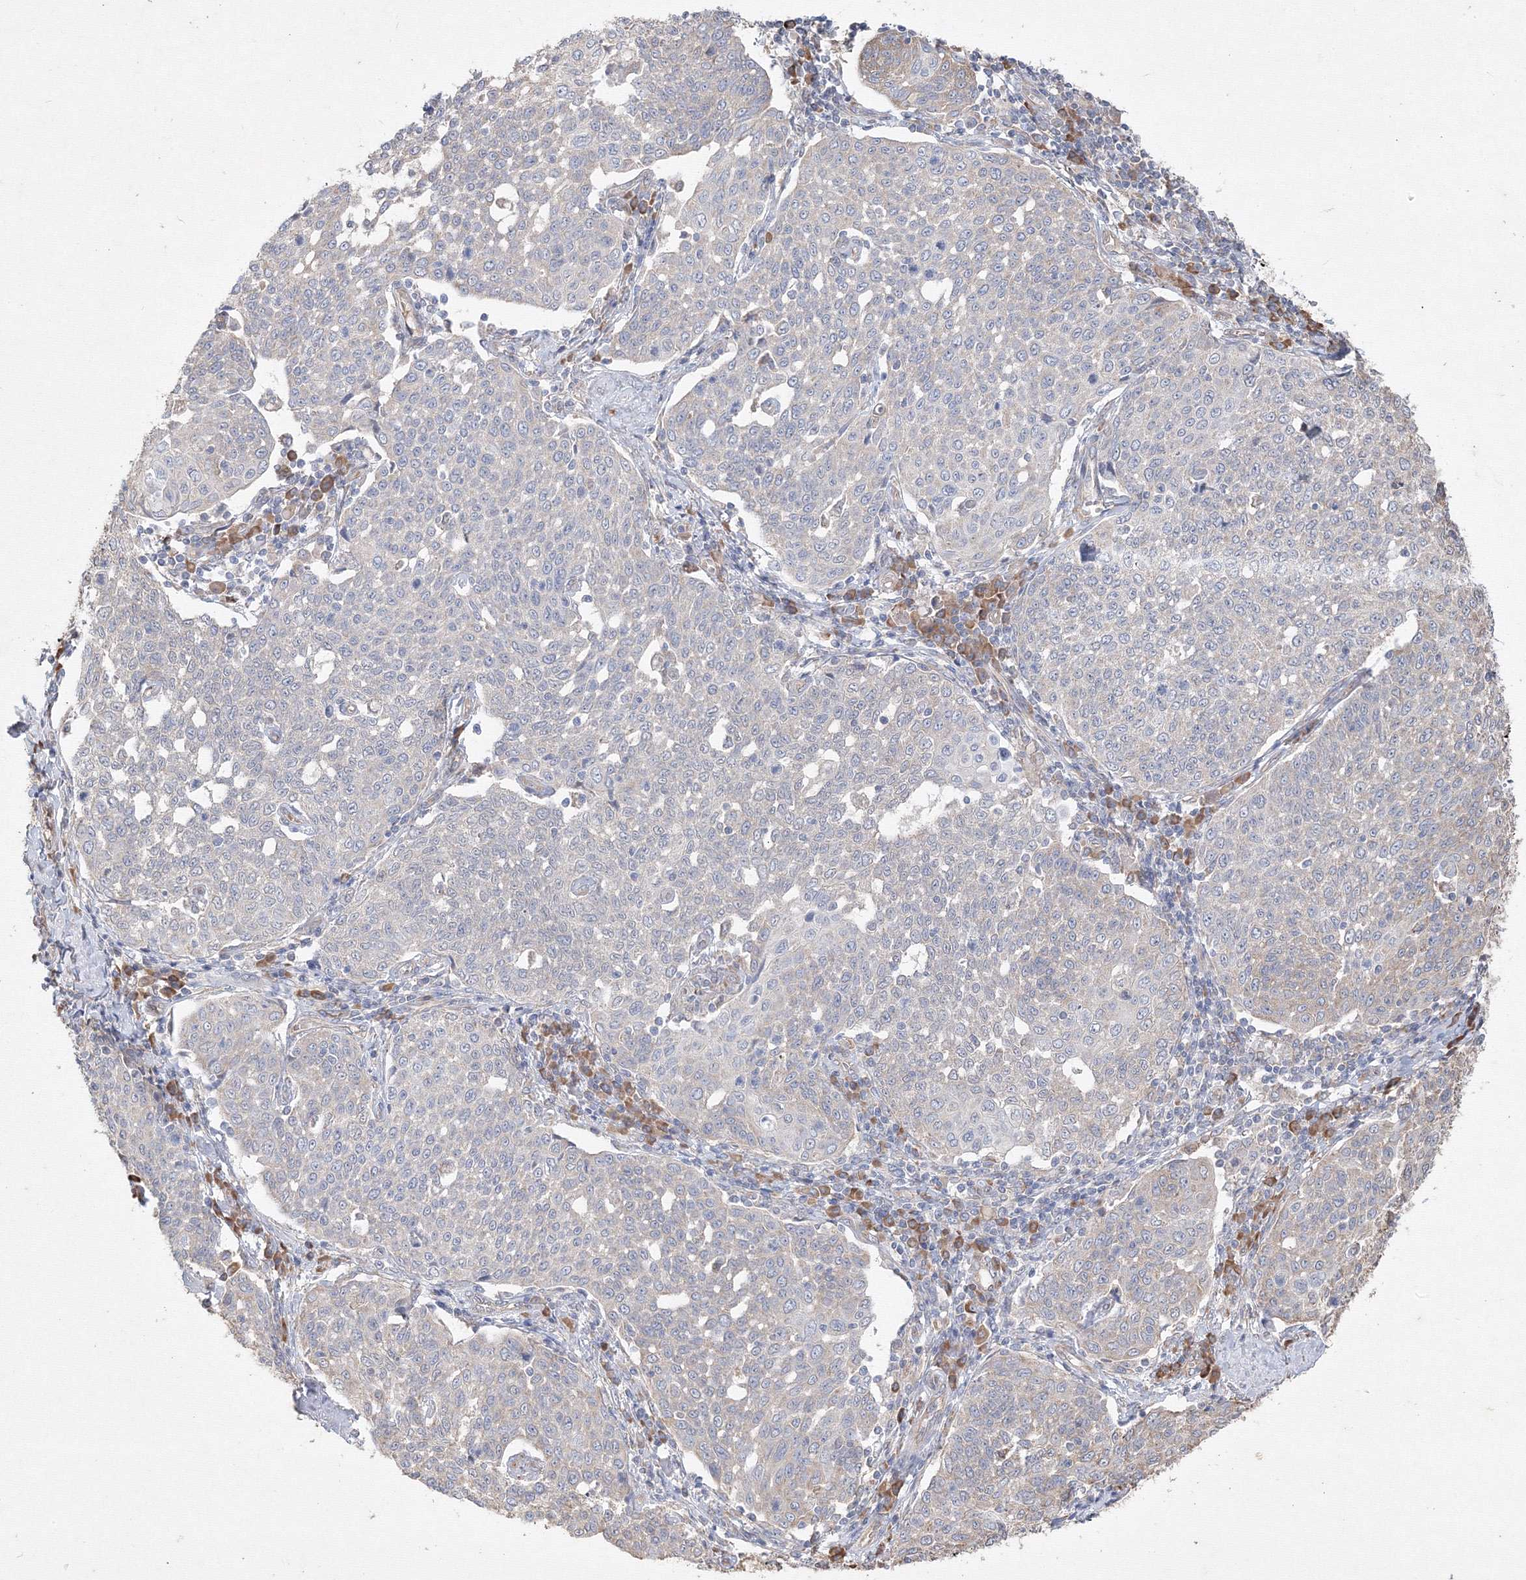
{"staining": {"intensity": "negative", "quantity": "none", "location": "none"}, "tissue": "cervical cancer", "cell_type": "Tumor cells", "image_type": "cancer", "snomed": [{"axis": "morphology", "description": "Squamous cell carcinoma, NOS"}, {"axis": "topography", "description": "Cervix"}], "caption": "Tumor cells show no significant protein positivity in cervical cancer (squamous cell carcinoma). (DAB immunohistochemistry (IHC), high magnification).", "gene": "FBXL8", "patient": {"sex": "female", "age": 34}}